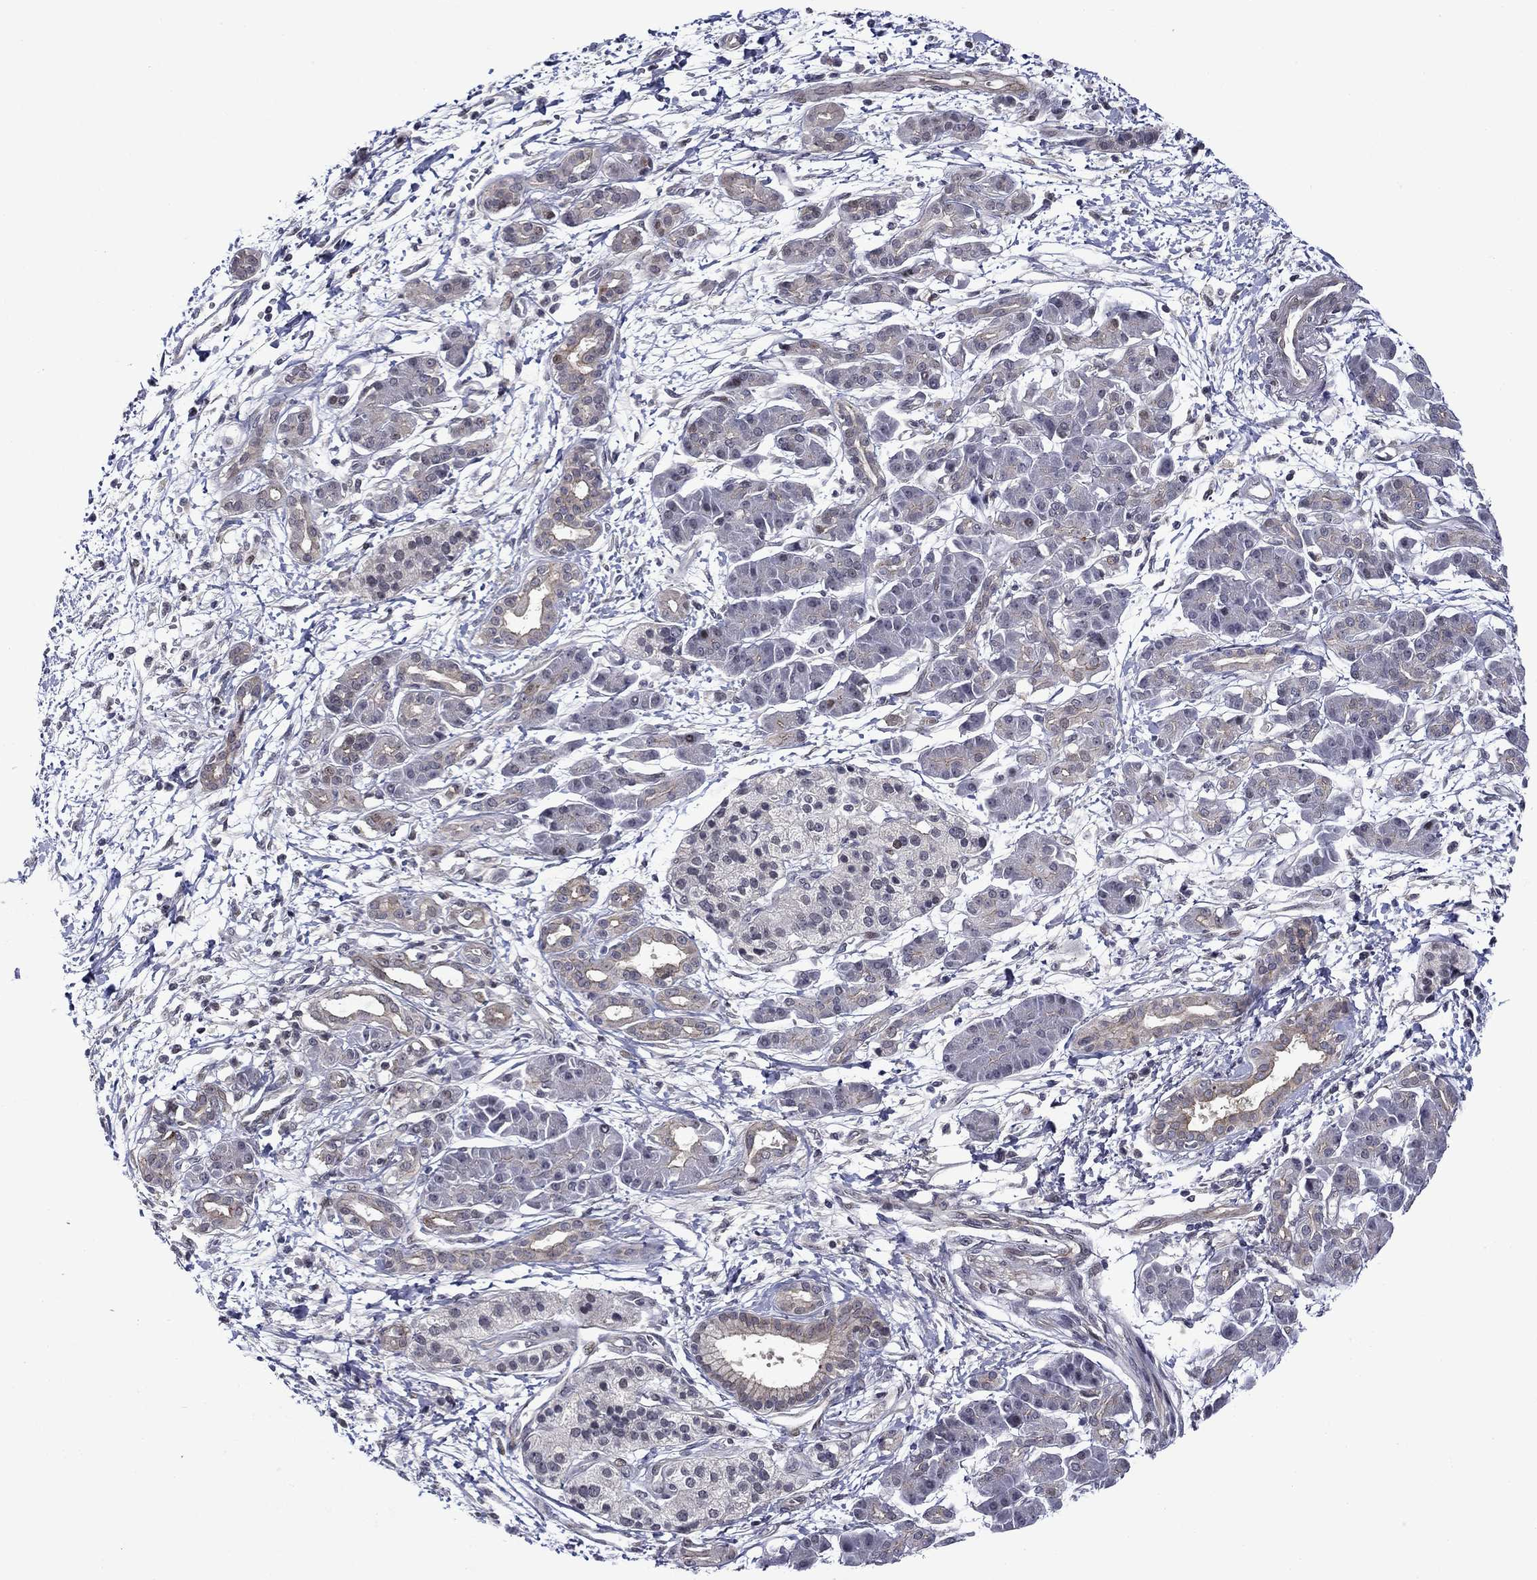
{"staining": {"intensity": "negative", "quantity": "none", "location": "none"}, "tissue": "pancreatic cancer", "cell_type": "Tumor cells", "image_type": "cancer", "snomed": [{"axis": "morphology", "description": "Adenocarcinoma, NOS"}, {"axis": "topography", "description": "Pancreas"}], "caption": "An immunohistochemistry (IHC) image of pancreatic adenocarcinoma is shown. There is no staining in tumor cells of pancreatic adenocarcinoma. The staining is performed using DAB (3,3'-diaminobenzidine) brown chromogen with nuclei counter-stained in using hematoxylin.", "gene": "B3GAT1", "patient": {"sex": "male", "age": 72}}